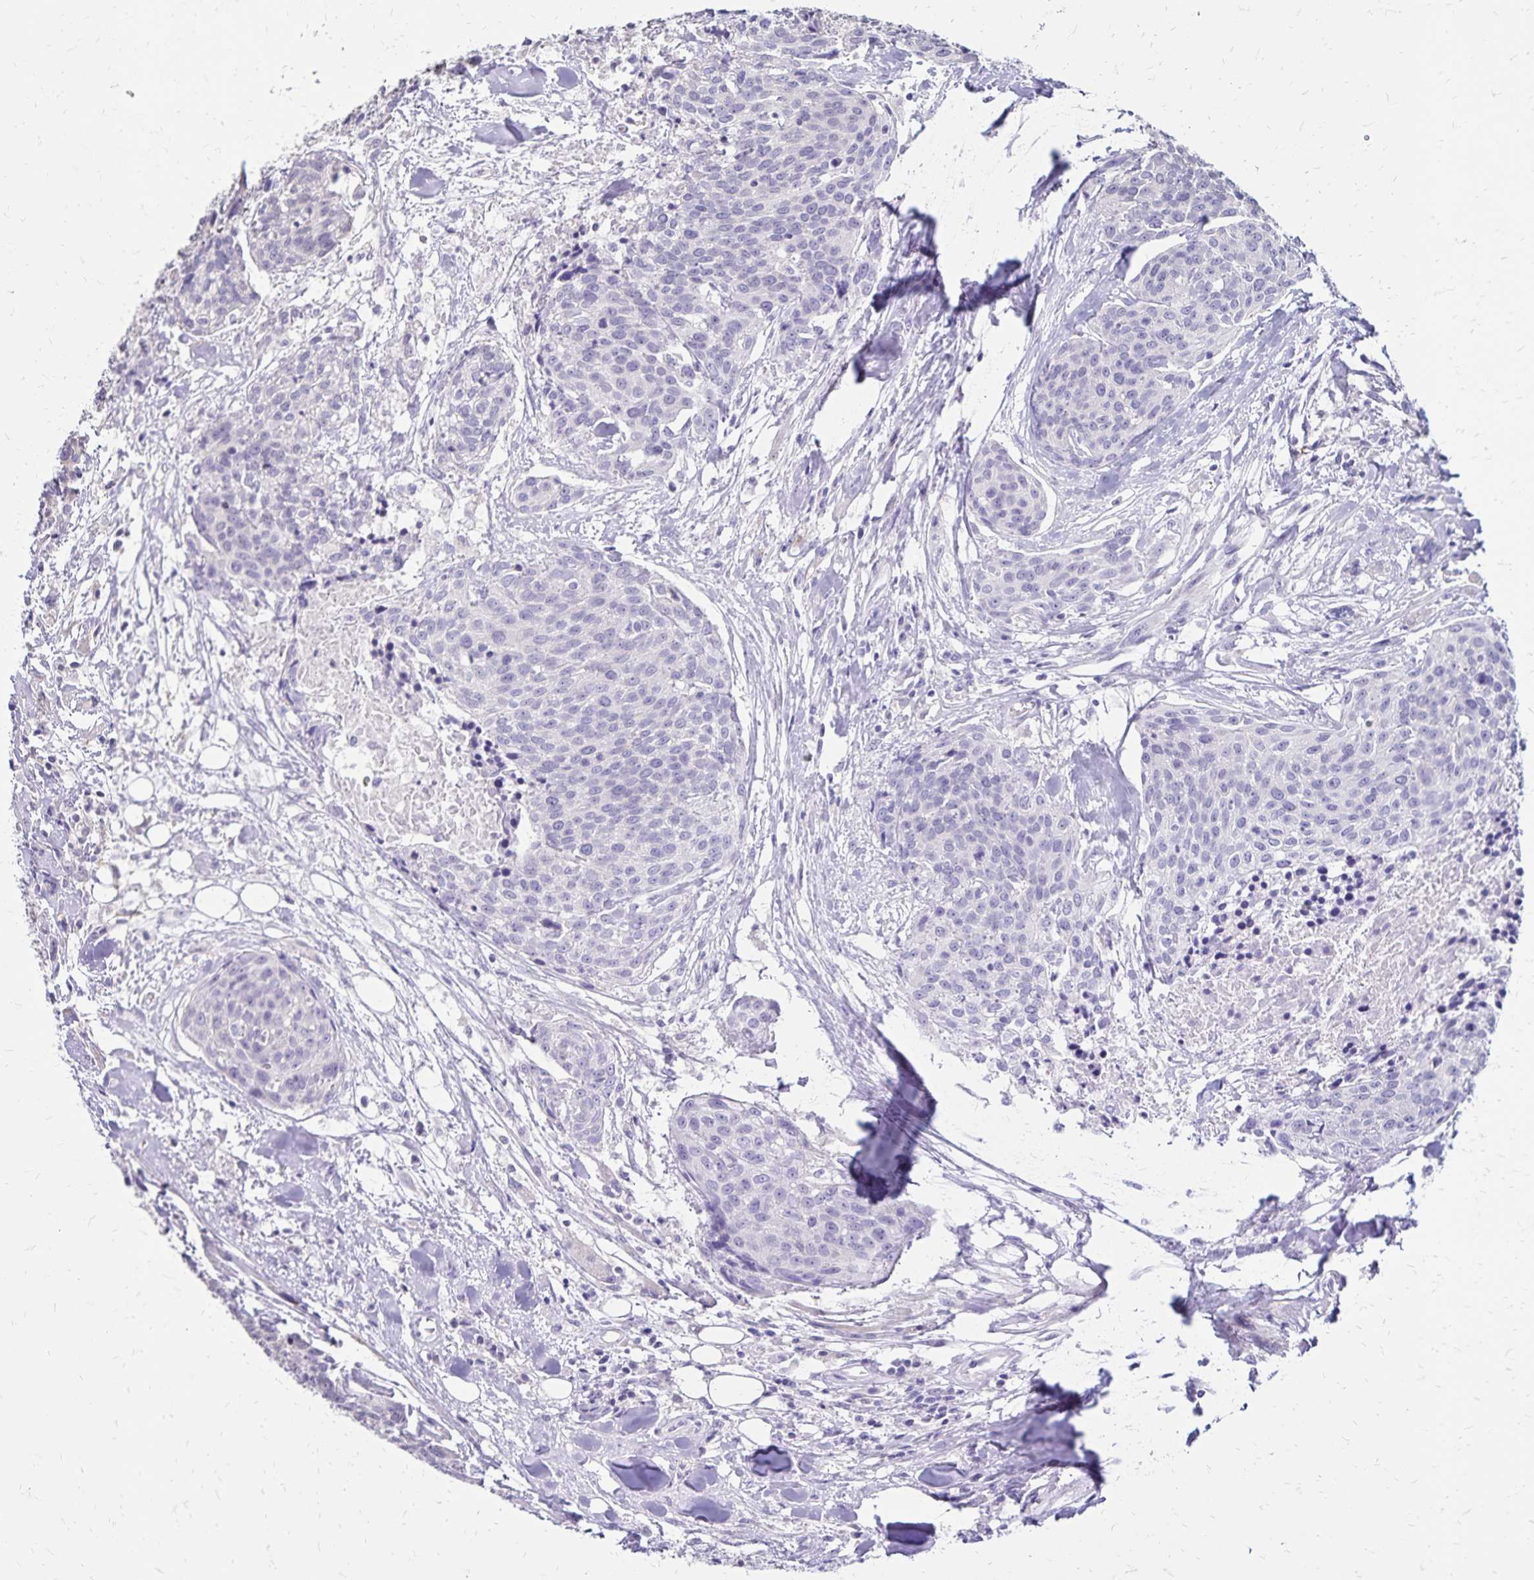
{"staining": {"intensity": "negative", "quantity": "none", "location": "none"}, "tissue": "head and neck cancer", "cell_type": "Tumor cells", "image_type": "cancer", "snomed": [{"axis": "morphology", "description": "Squamous cell carcinoma, NOS"}, {"axis": "topography", "description": "Oral tissue"}, {"axis": "topography", "description": "Head-Neck"}], "caption": "The image reveals no significant positivity in tumor cells of head and neck squamous cell carcinoma. (DAB (3,3'-diaminobenzidine) immunohistochemistry (IHC) visualized using brightfield microscopy, high magnification).", "gene": "SH3GL3", "patient": {"sex": "male", "age": 64}}